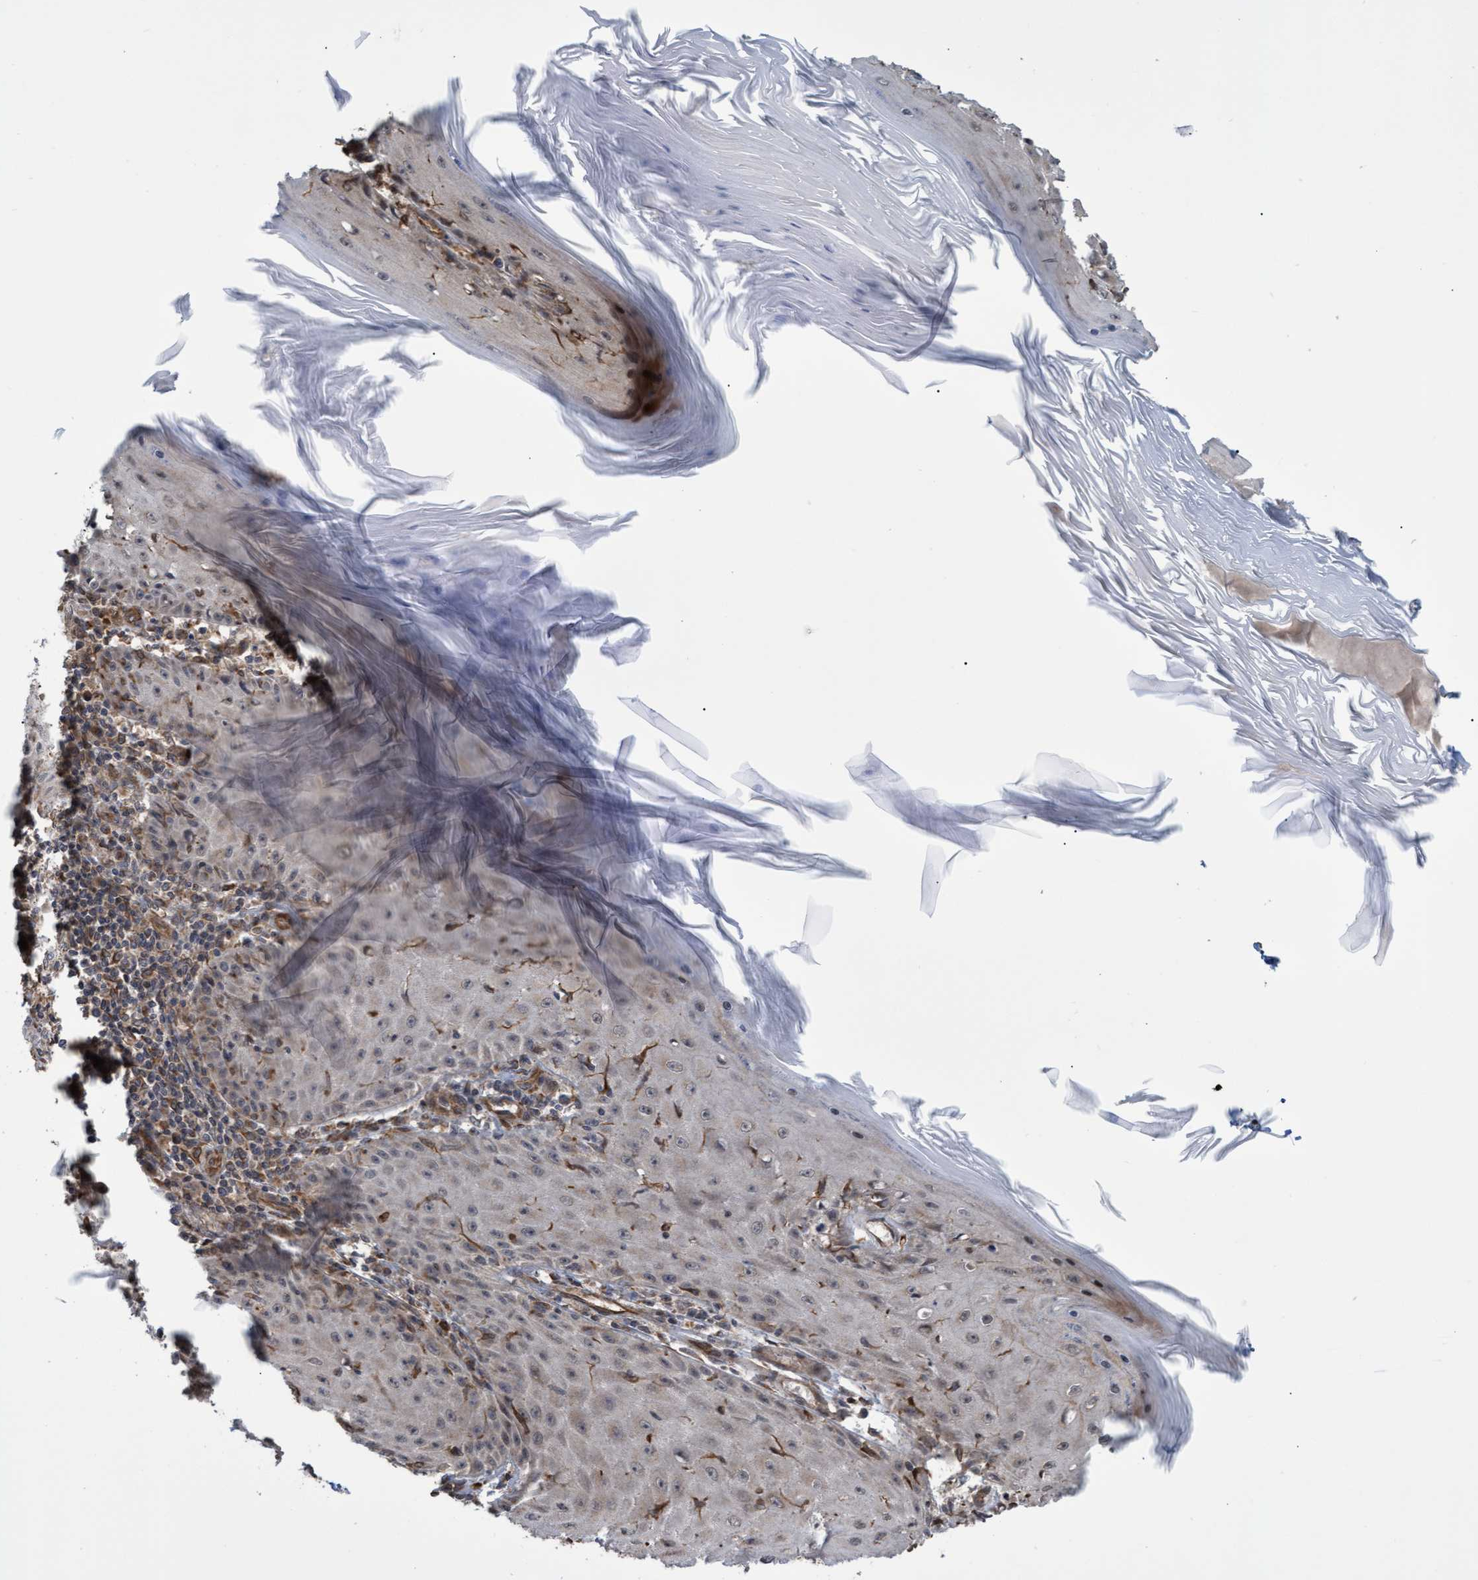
{"staining": {"intensity": "negative", "quantity": "none", "location": "none"}, "tissue": "skin cancer", "cell_type": "Tumor cells", "image_type": "cancer", "snomed": [{"axis": "morphology", "description": "Squamous cell carcinoma, NOS"}, {"axis": "topography", "description": "Skin"}], "caption": "A high-resolution photomicrograph shows IHC staining of skin cancer, which exhibits no significant positivity in tumor cells.", "gene": "TNFRSF10B", "patient": {"sex": "female", "age": 73}}